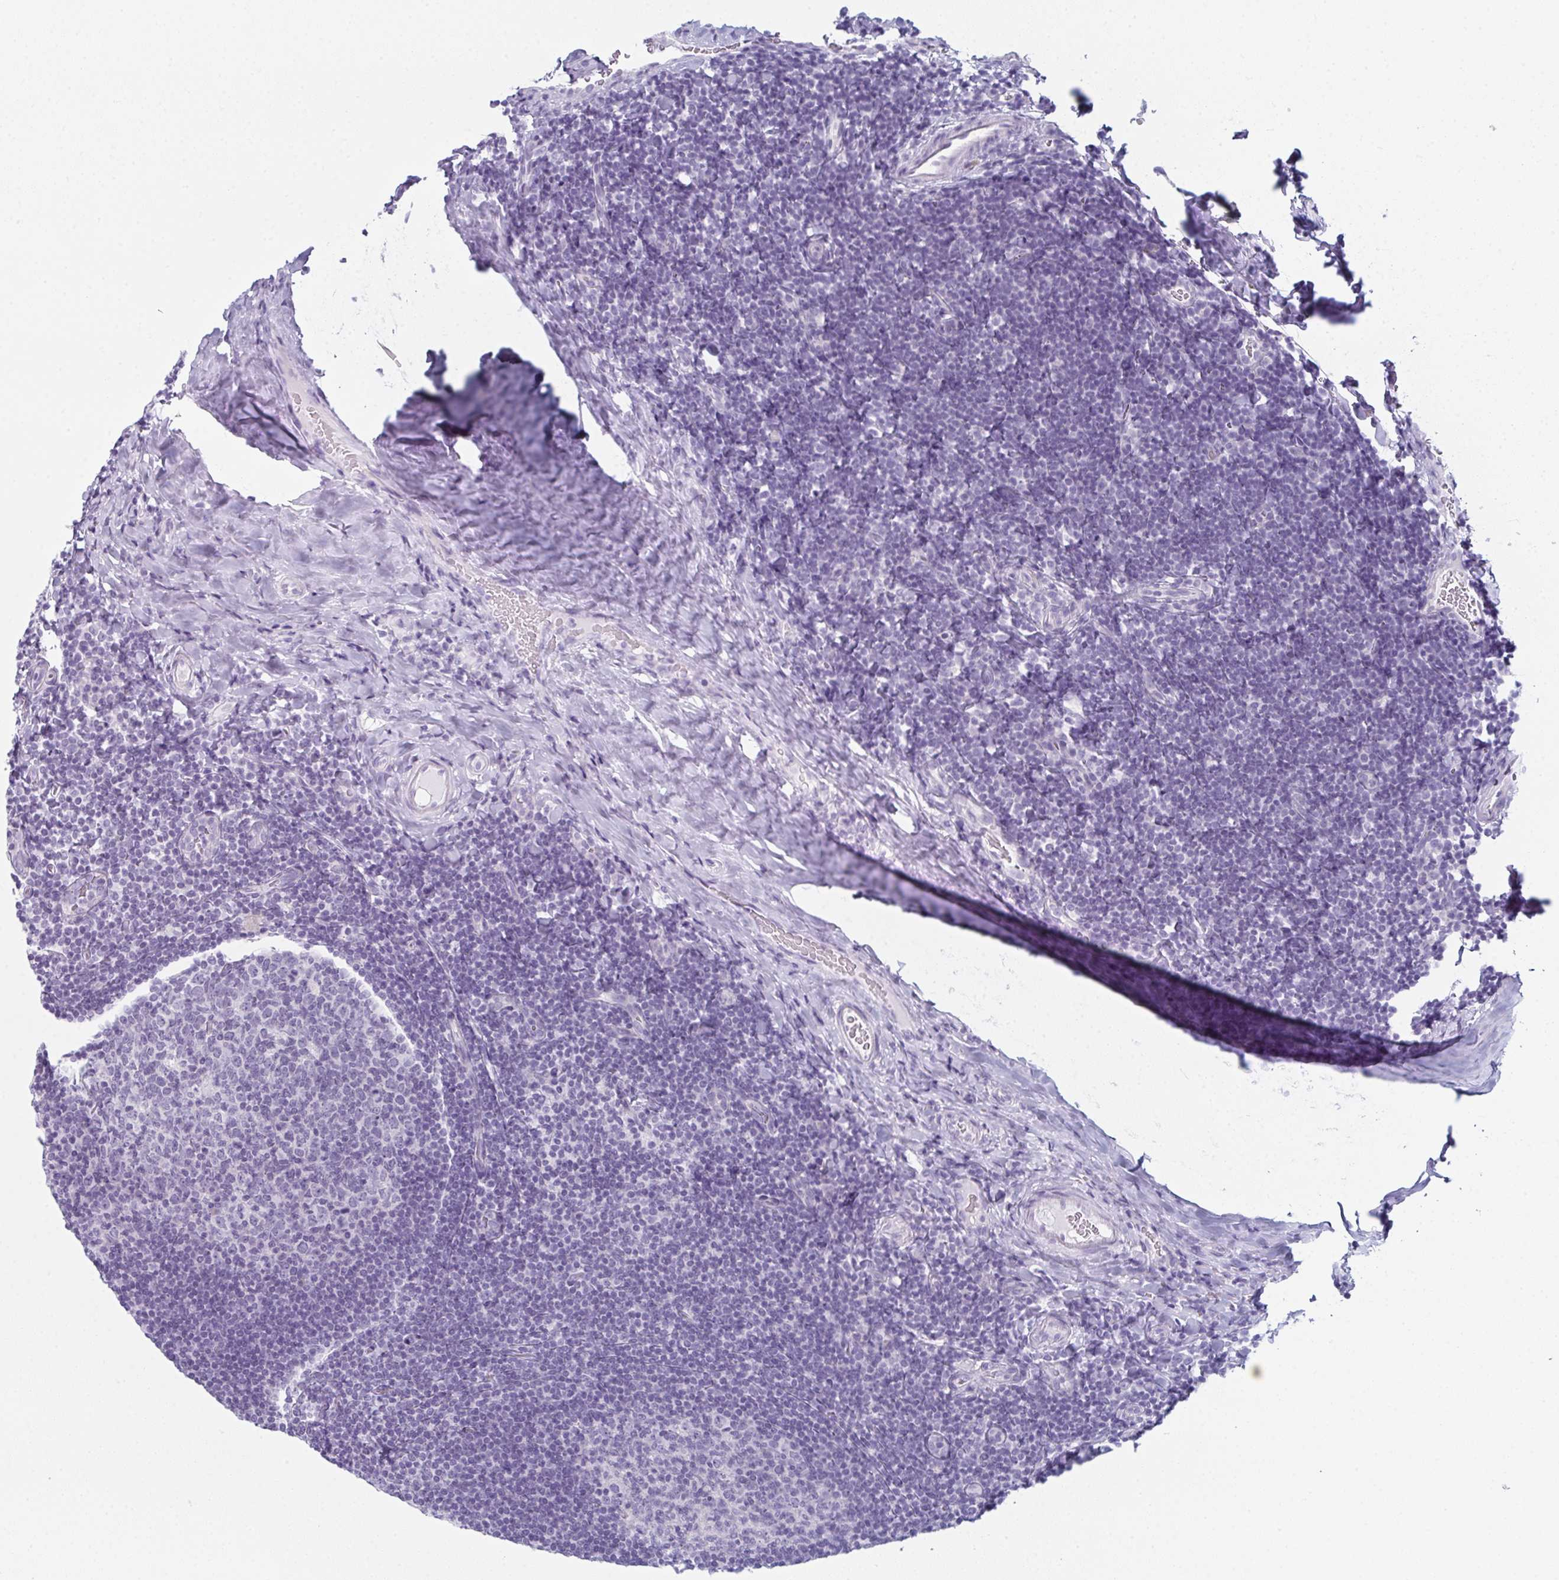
{"staining": {"intensity": "negative", "quantity": "none", "location": "none"}, "tissue": "tonsil", "cell_type": "Germinal center cells", "image_type": "normal", "snomed": [{"axis": "morphology", "description": "Normal tissue, NOS"}, {"axis": "topography", "description": "Tonsil"}], "caption": "An image of tonsil stained for a protein demonstrates no brown staining in germinal center cells. Brightfield microscopy of immunohistochemistry stained with DAB (brown) and hematoxylin (blue), captured at high magnification.", "gene": "ENKUR", "patient": {"sex": "male", "age": 17}}